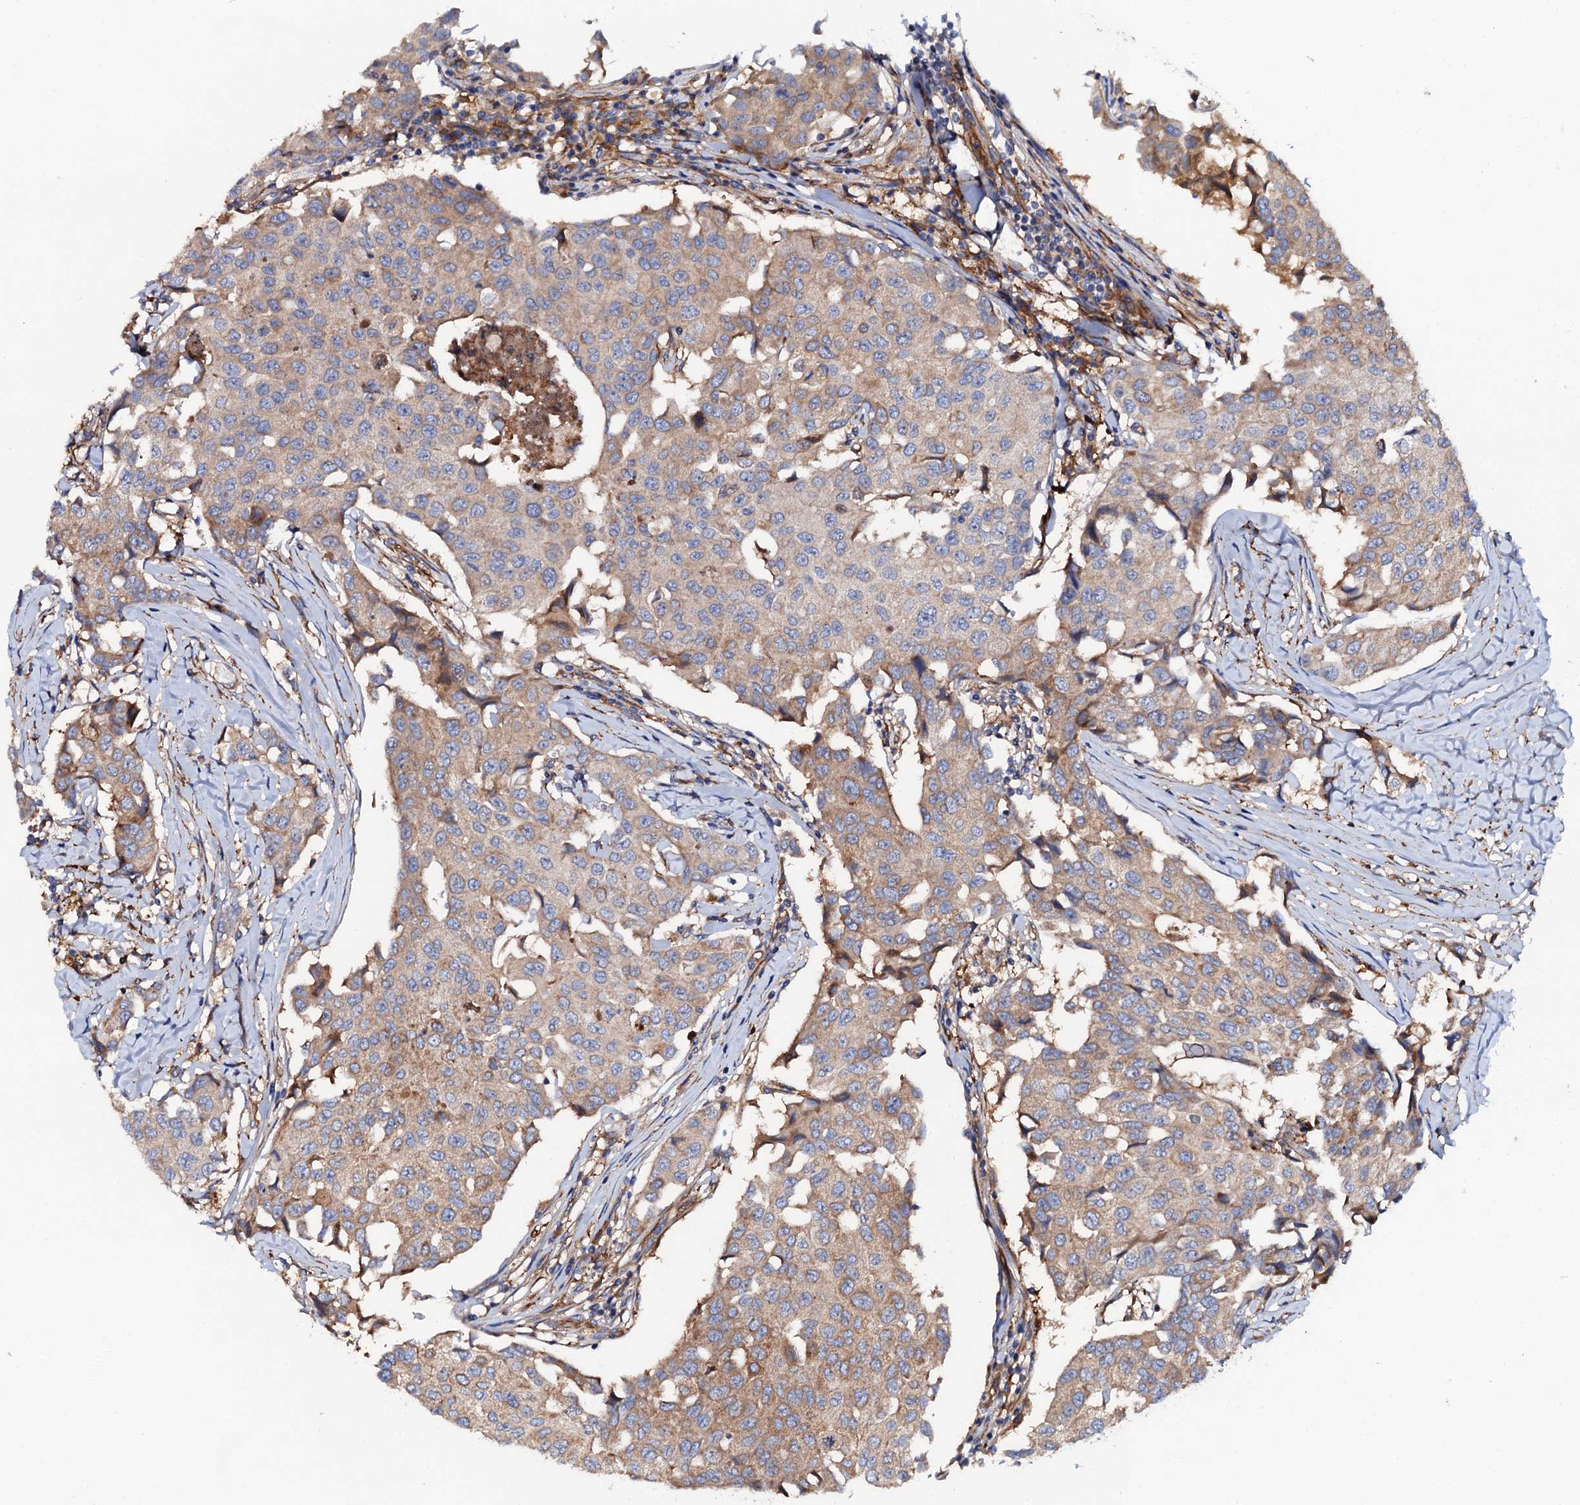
{"staining": {"intensity": "weak", "quantity": ">75%", "location": "cytoplasmic/membranous"}, "tissue": "breast cancer", "cell_type": "Tumor cells", "image_type": "cancer", "snomed": [{"axis": "morphology", "description": "Duct carcinoma"}, {"axis": "topography", "description": "Breast"}], "caption": "Breast infiltrating ductal carcinoma stained for a protein (brown) reveals weak cytoplasmic/membranous positive positivity in approximately >75% of tumor cells.", "gene": "MRPL48", "patient": {"sex": "female", "age": 80}}